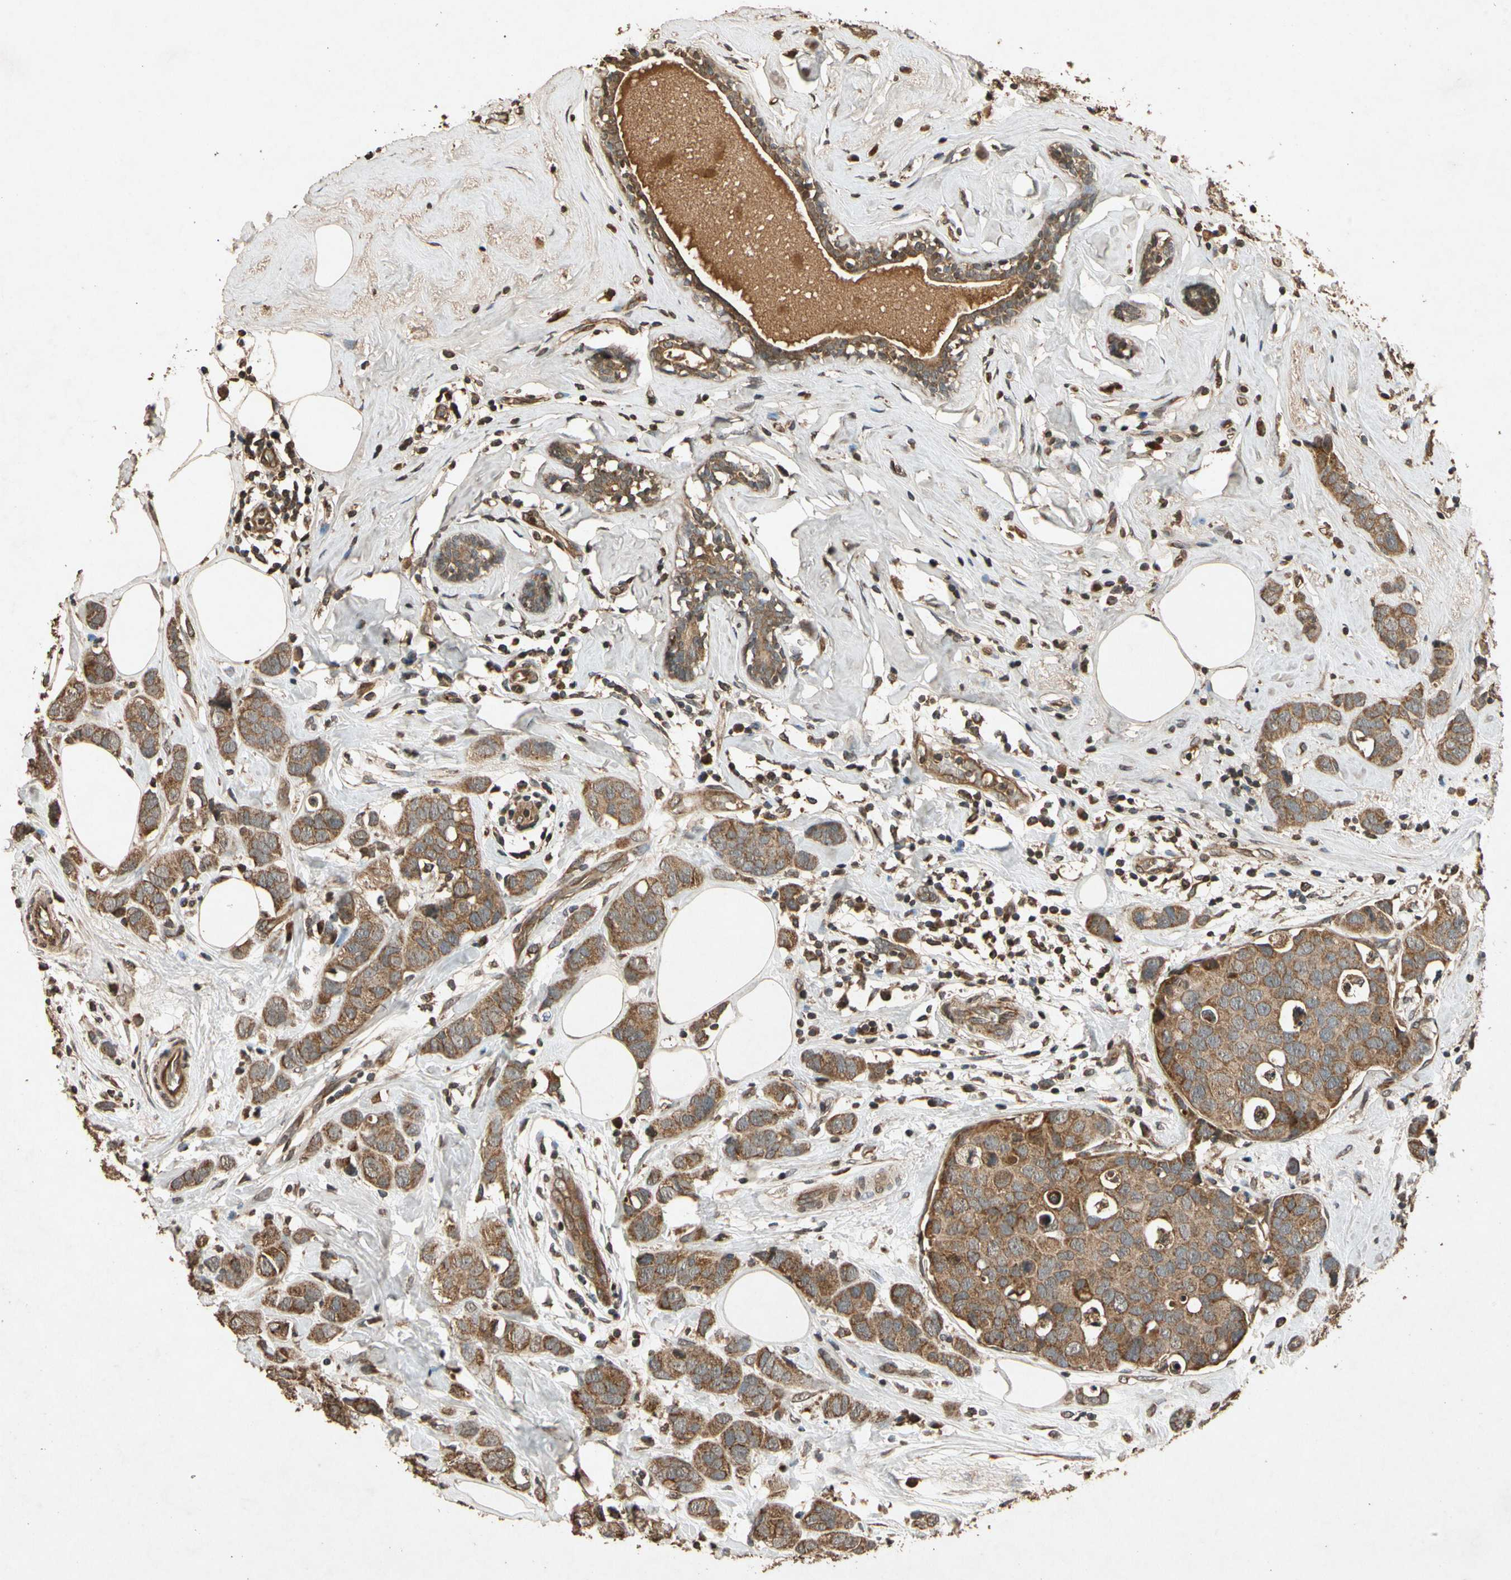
{"staining": {"intensity": "strong", "quantity": ">75%", "location": "cytoplasmic/membranous"}, "tissue": "breast cancer", "cell_type": "Tumor cells", "image_type": "cancer", "snomed": [{"axis": "morphology", "description": "Normal tissue, NOS"}, {"axis": "morphology", "description": "Duct carcinoma"}, {"axis": "topography", "description": "Breast"}], "caption": "Strong cytoplasmic/membranous staining for a protein is seen in approximately >75% of tumor cells of invasive ductal carcinoma (breast) using immunohistochemistry (IHC).", "gene": "TXN2", "patient": {"sex": "female", "age": 50}}